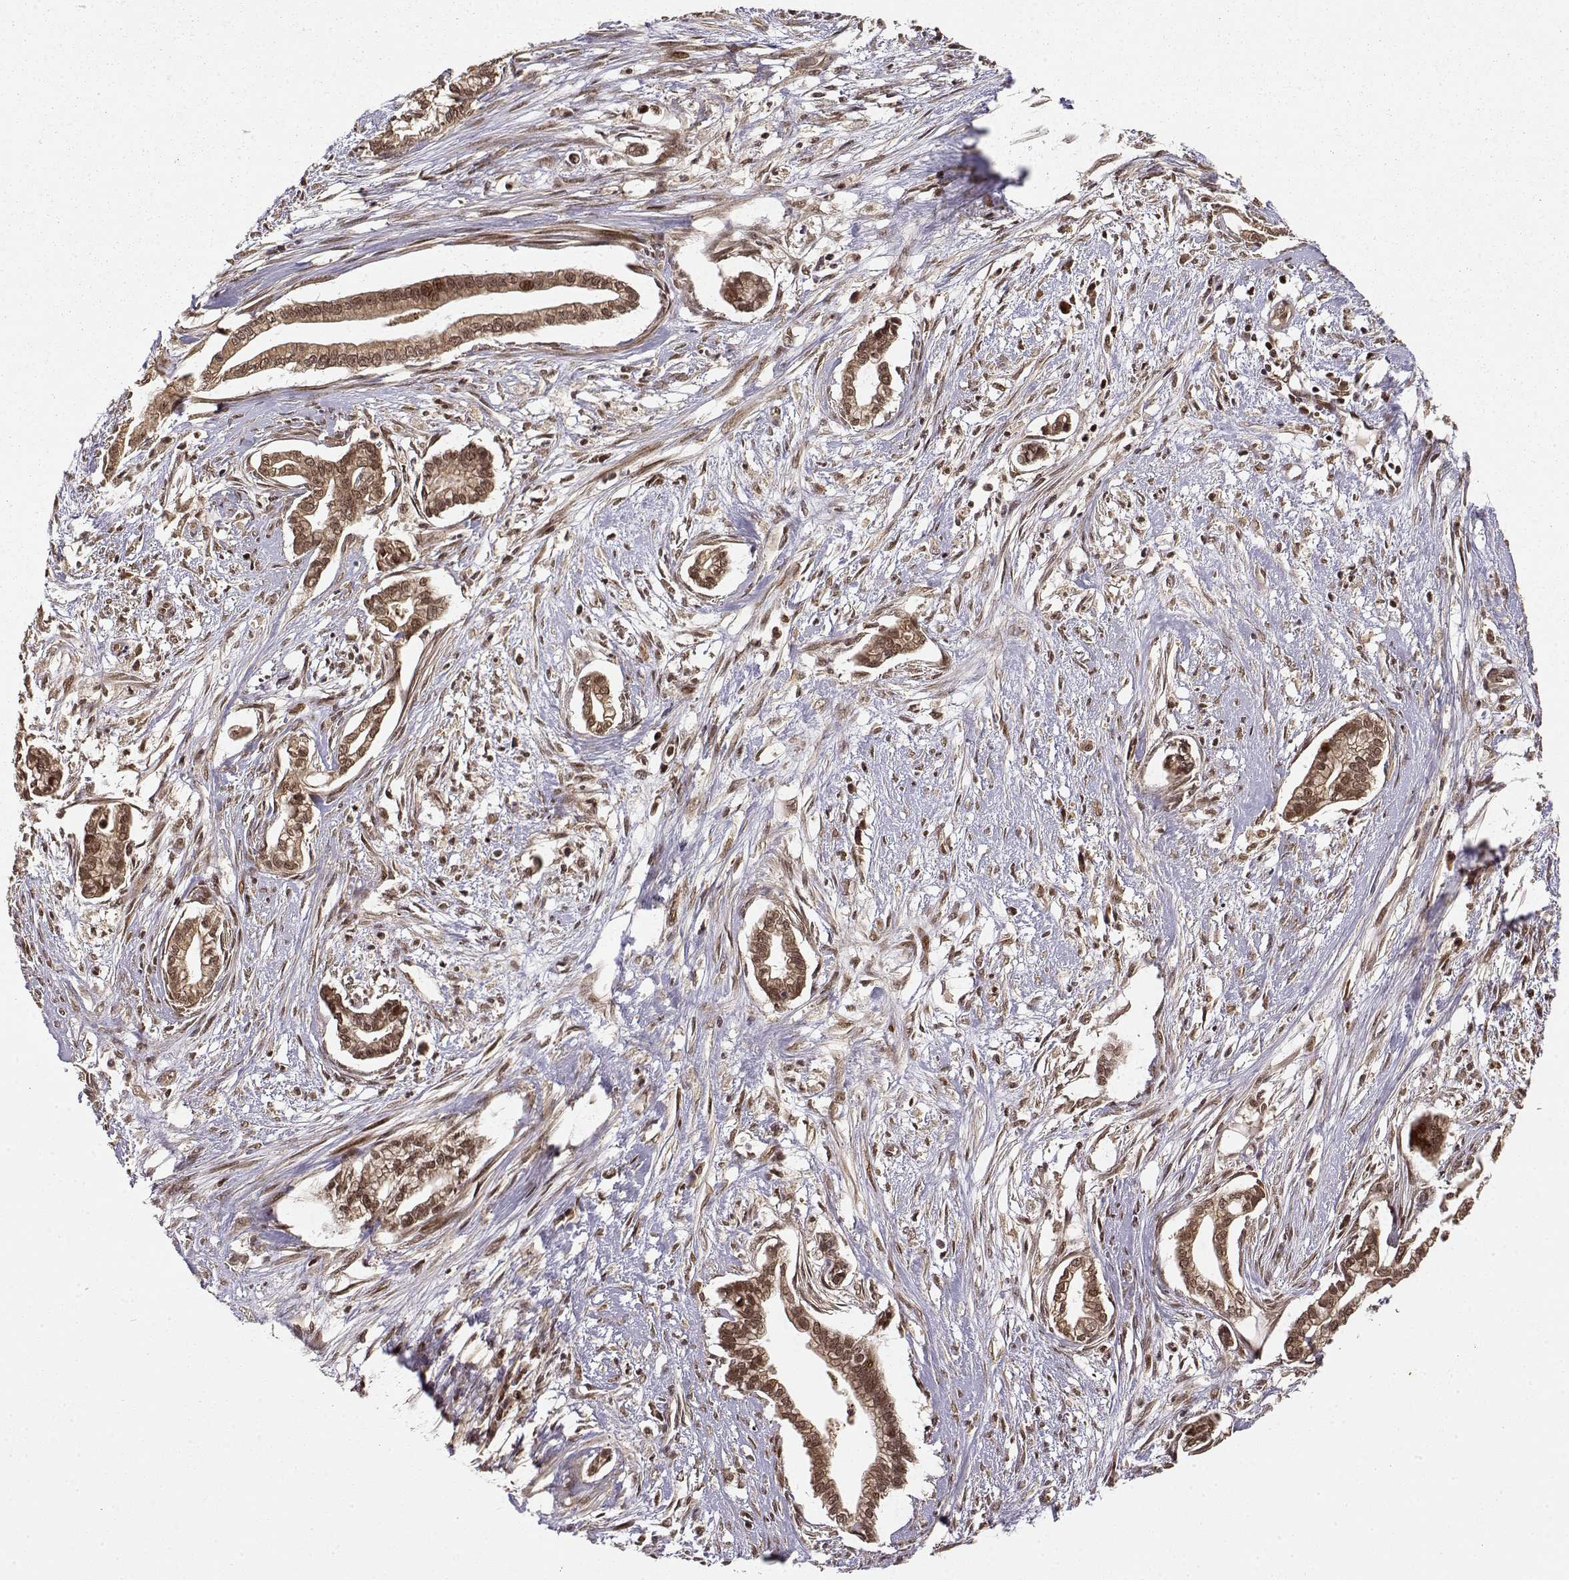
{"staining": {"intensity": "moderate", "quantity": ">75%", "location": "cytoplasmic/membranous,nuclear"}, "tissue": "cervical cancer", "cell_type": "Tumor cells", "image_type": "cancer", "snomed": [{"axis": "morphology", "description": "Adenocarcinoma, NOS"}, {"axis": "topography", "description": "Cervix"}], "caption": "Immunohistochemical staining of human cervical cancer (adenocarcinoma) reveals moderate cytoplasmic/membranous and nuclear protein expression in approximately >75% of tumor cells. (brown staining indicates protein expression, while blue staining denotes nuclei).", "gene": "MAEA", "patient": {"sex": "female", "age": 62}}